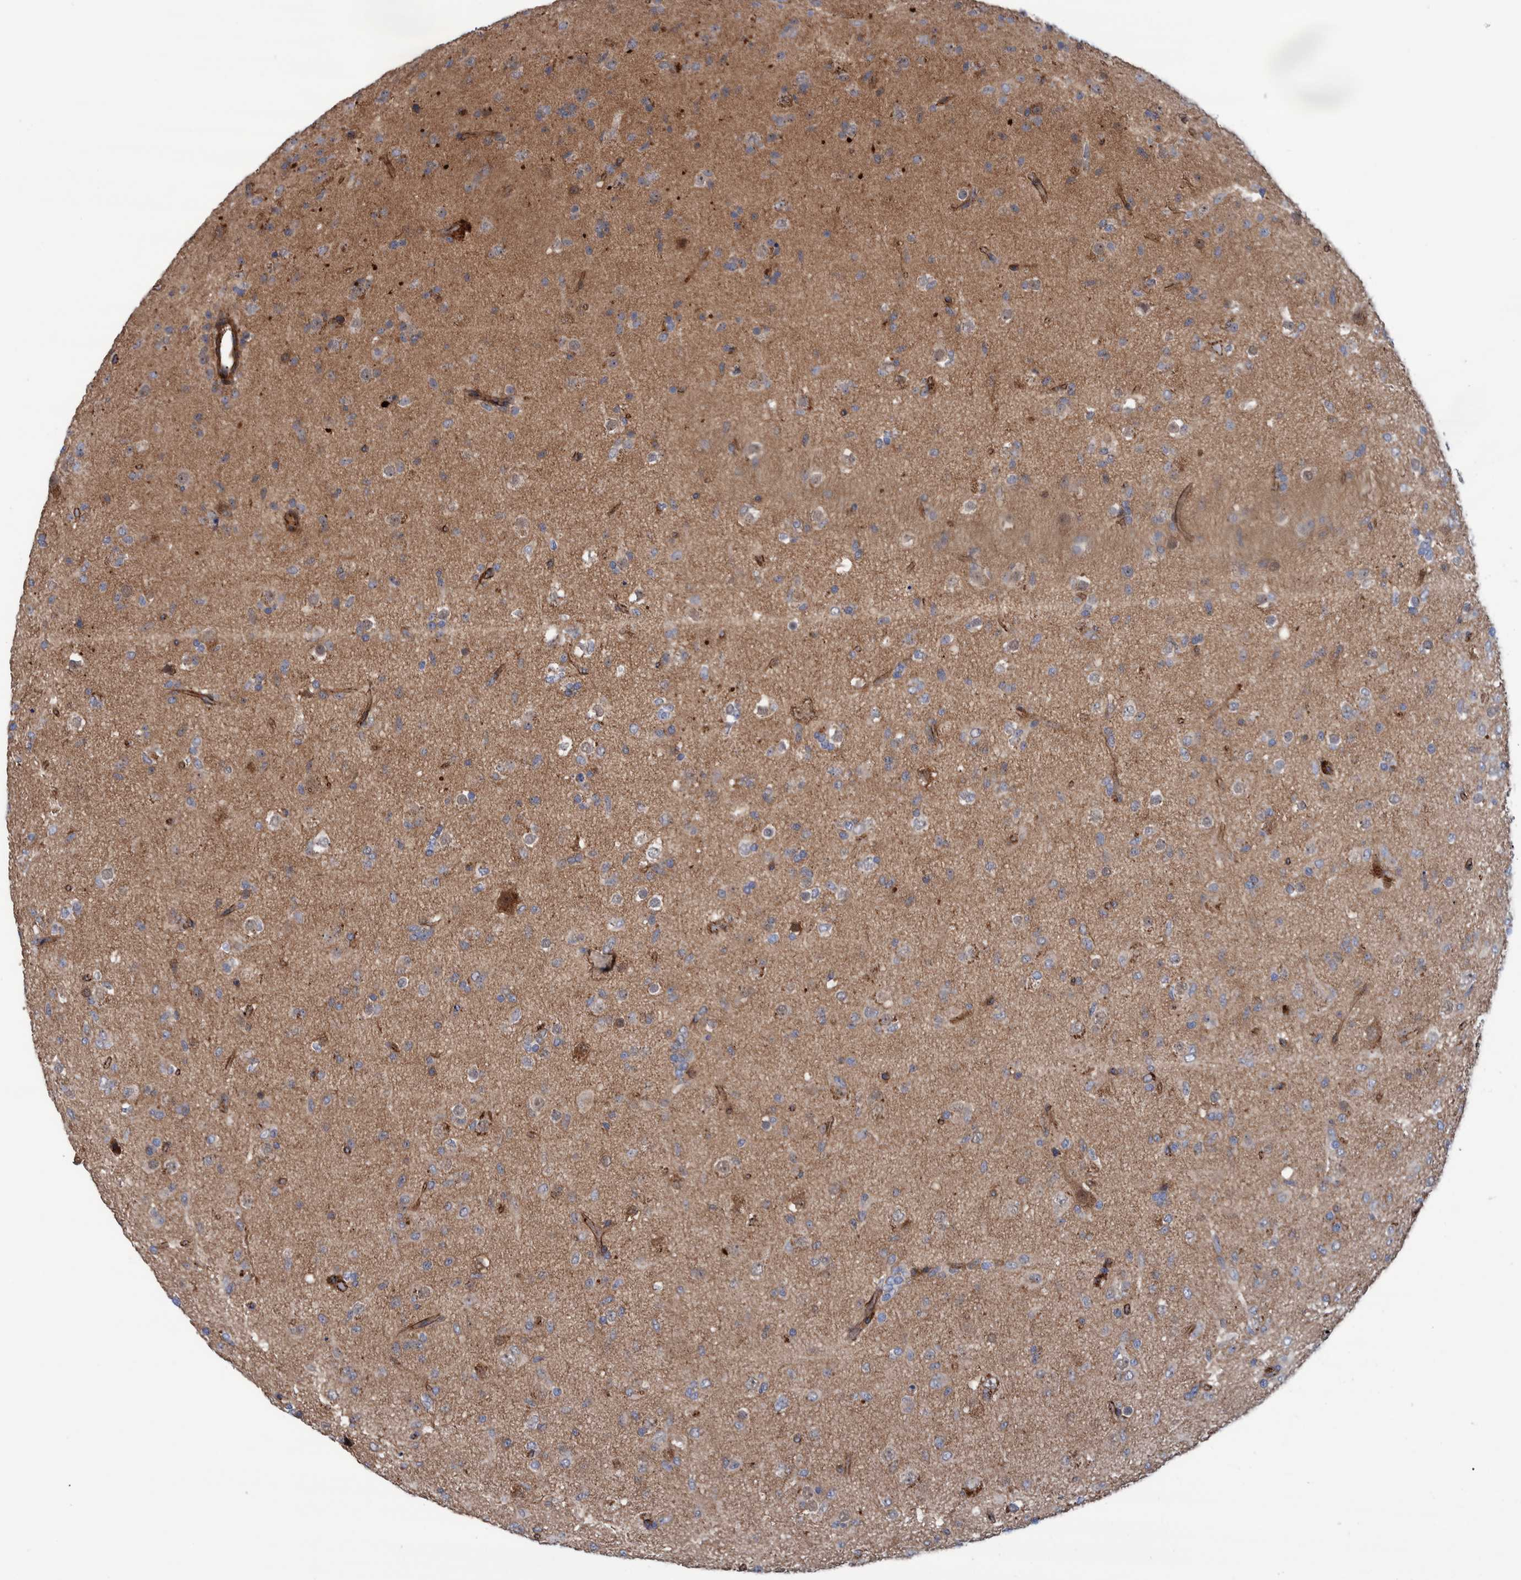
{"staining": {"intensity": "weak", "quantity": "<25%", "location": "nuclear"}, "tissue": "glioma", "cell_type": "Tumor cells", "image_type": "cancer", "snomed": [{"axis": "morphology", "description": "Glioma, malignant, Low grade"}, {"axis": "topography", "description": "Brain"}], "caption": "Human low-grade glioma (malignant) stained for a protein using immunohistochemistry (IHC) exhibits no staining in tumor cells.", "gene": "SLC25A10", "patient": {"sex": "male", "age": 65}}